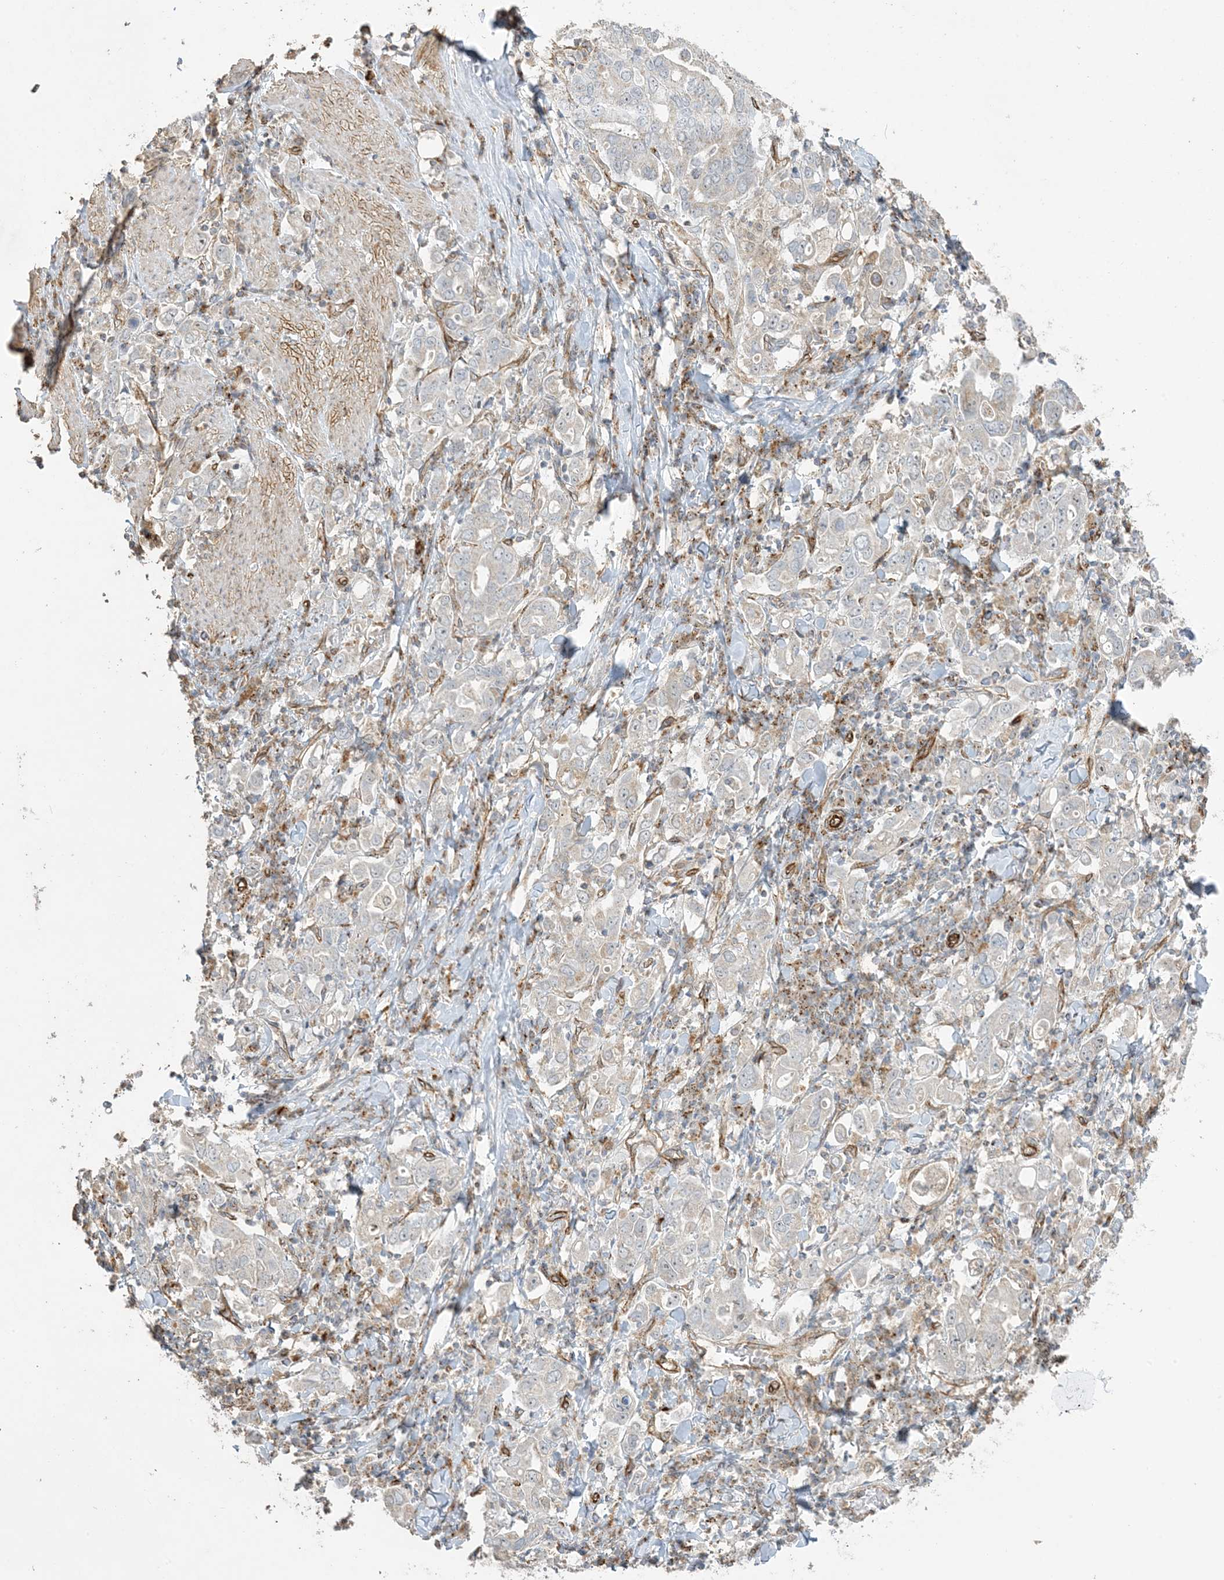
{"staining": {"intensity": "weak", "quantity": "<25%", "location": "cytoplasmic/membranous"}, "tissue": "stomach cancer", "cell_type": "Tumor cells", "image_type": "cancer", "snomed": [{"axis": "morphology", "description": "Adenocarcinoma, NOS"}, {"axis": "topography", "description": "Stomach, upper"}], "caption": "A histopathology image of stomach cancer (adenocarcinoma) stained for a protein reveals no brown staining in tumor cells.", "gene": "AGA", "patient": {"sex": "male", "age": 62}}